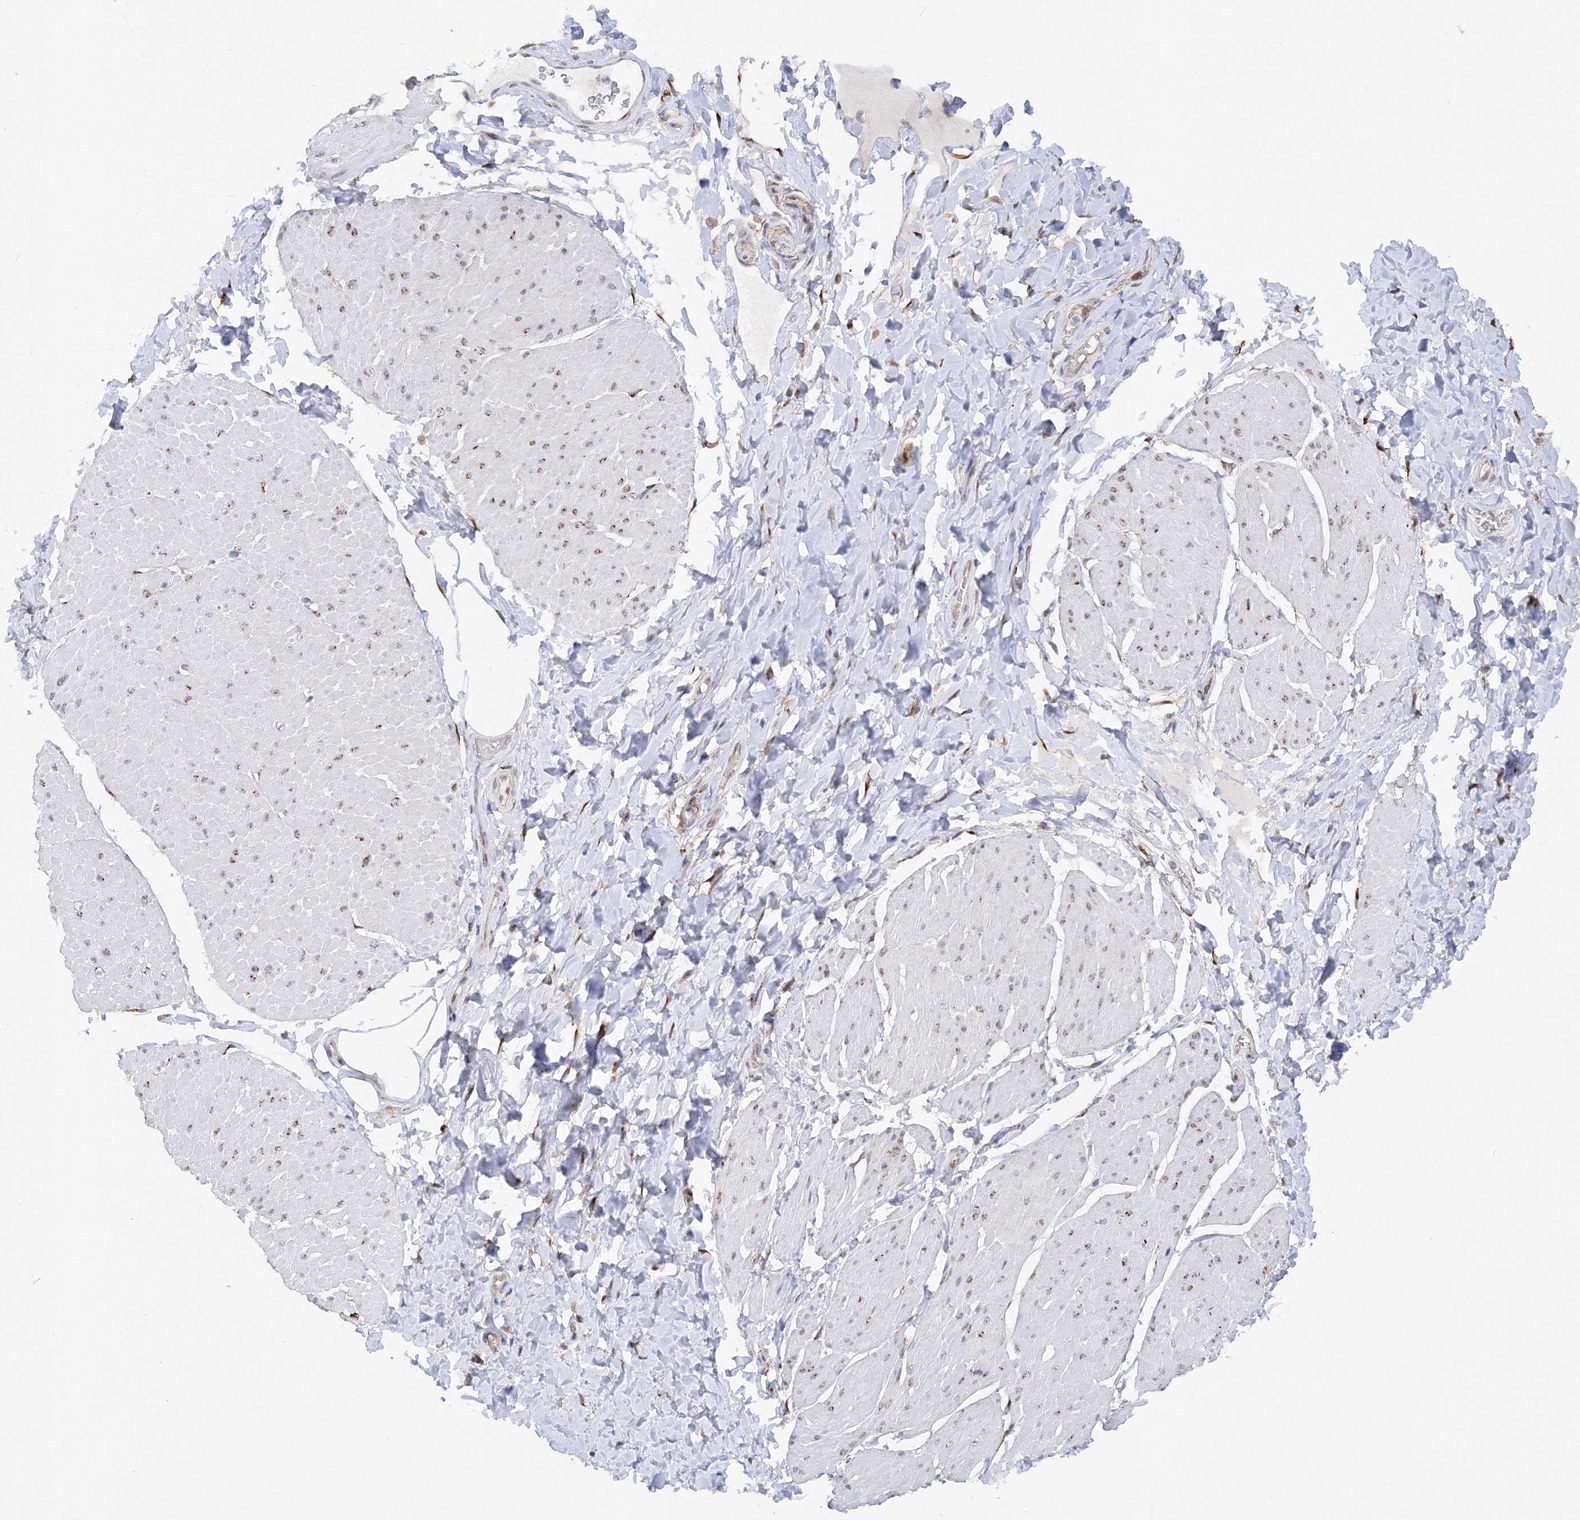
{"staining": {"intensity": "moderate", "quantity": "<25%", "location": "nuclear"}, "tissue": "smooth muscle", "cell_type": "Smooth muscle cells", "image_type": "normal", "snomed": [{"axis": "morphology", "description": "Urothelial carcinoma, High grade"}, {"axis": "topography", "description": "Urinary bladder"}], "caption": "Moderate nuclear positivity is appreciated in approximately <25% of smooth muscle cells in unremarkable smooth muscle.", "gene": "DIS3L2", "patient": {"sex": "male", "age": 46}}